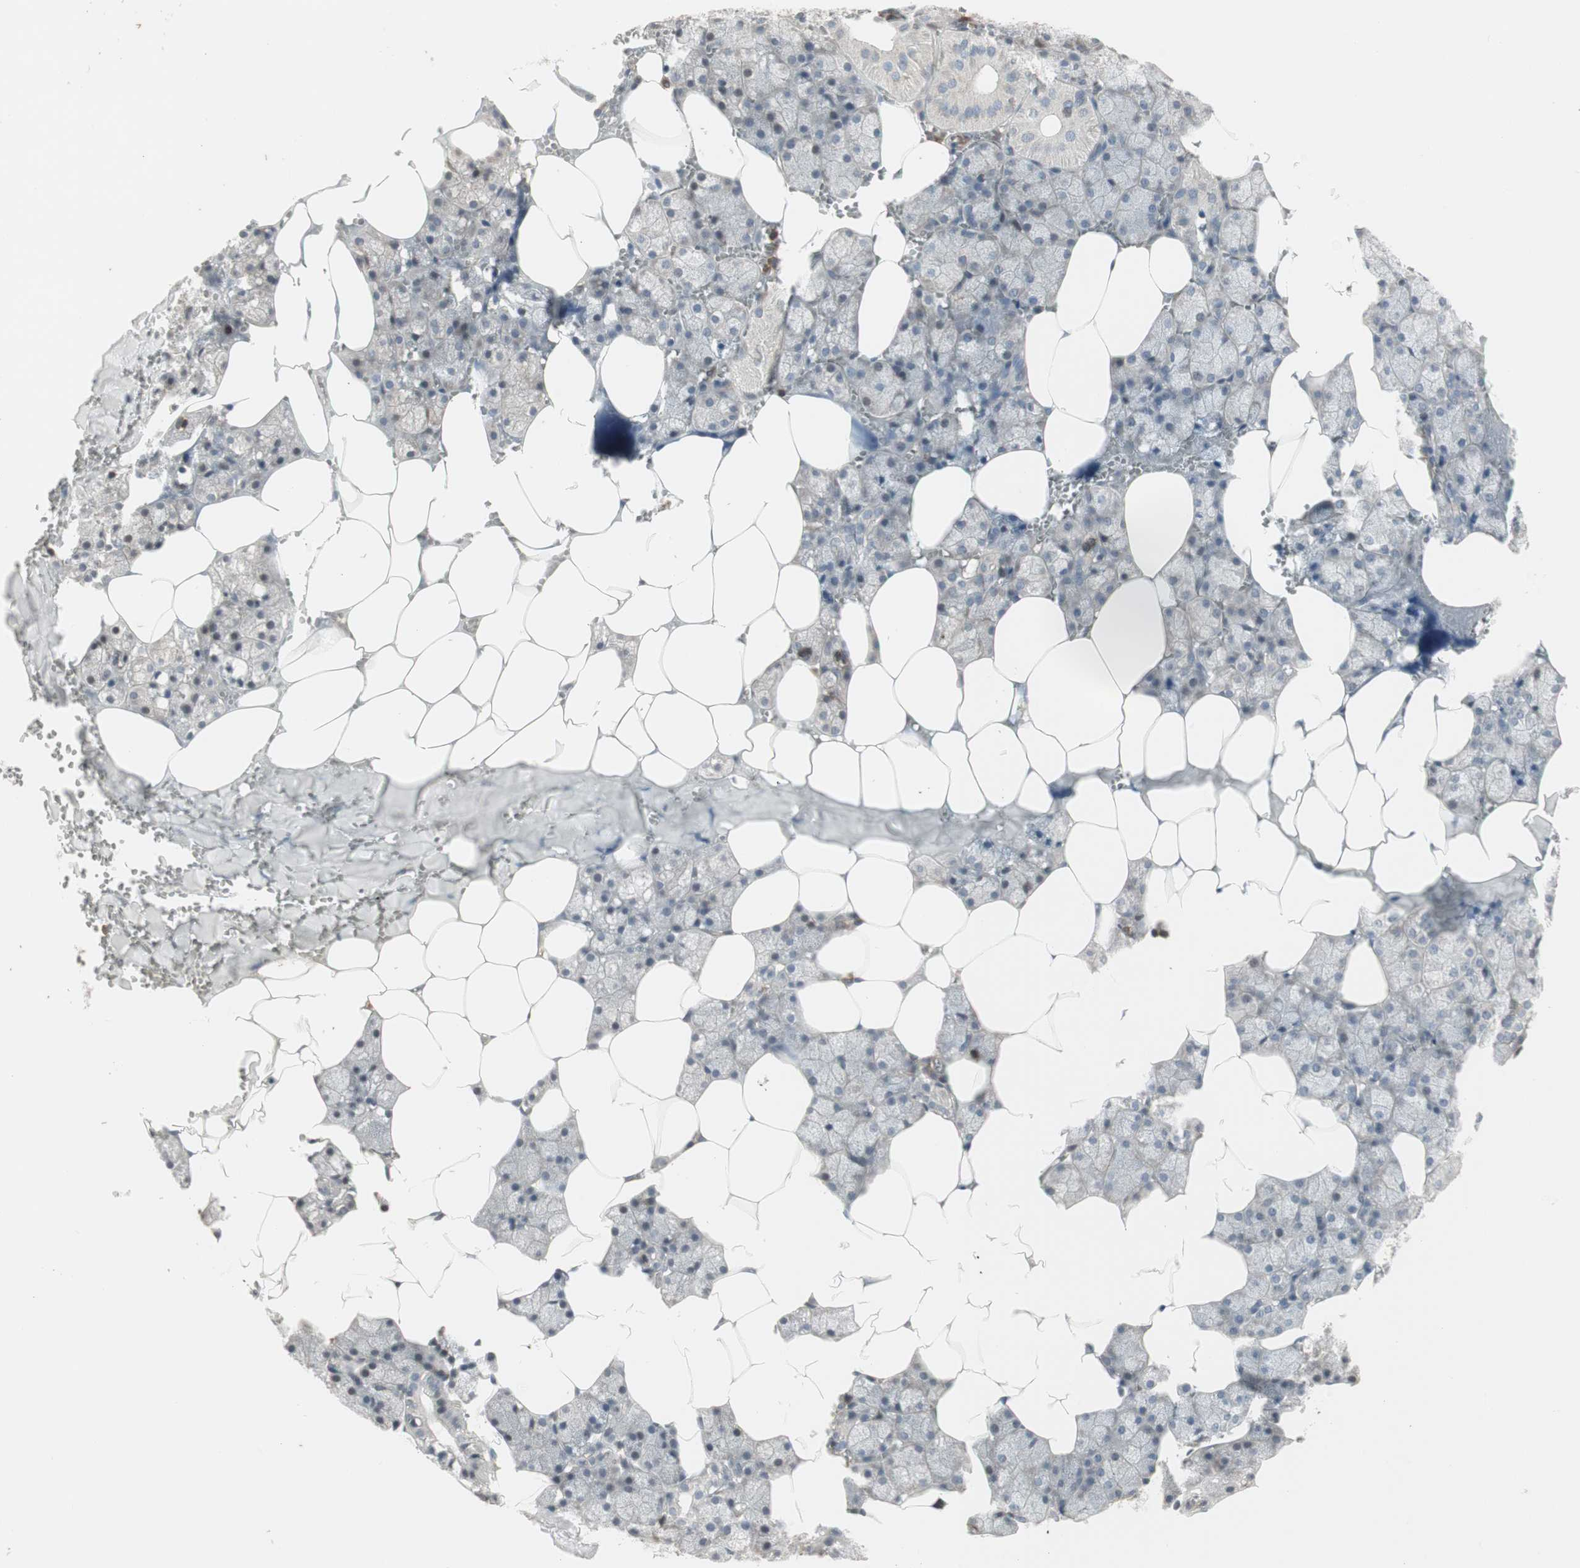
{"staining": {"intensity": "weak", "quantity": "25%-75%", "location": "cytoplasmic/membranous"}, "tissue": "salivary gland", "cell_type": "Glandular cells", "image_type": "normal", "snomed": [{"axis": "morphology", "description": "Normal tissue, NOS"}, {"axis": "topography", "description": "Salivary gland"}], "caption": "The histopathology image shows staining of benign salivary gland, revealing weak cytoplasmic/membranous protein staining (brown color) within glandular cells. (brown staining indicates protein expression, while blue staining denotes nuclei).", "gene": "ARHGEF1", "patient": {"sex": "male", "age": 62}}